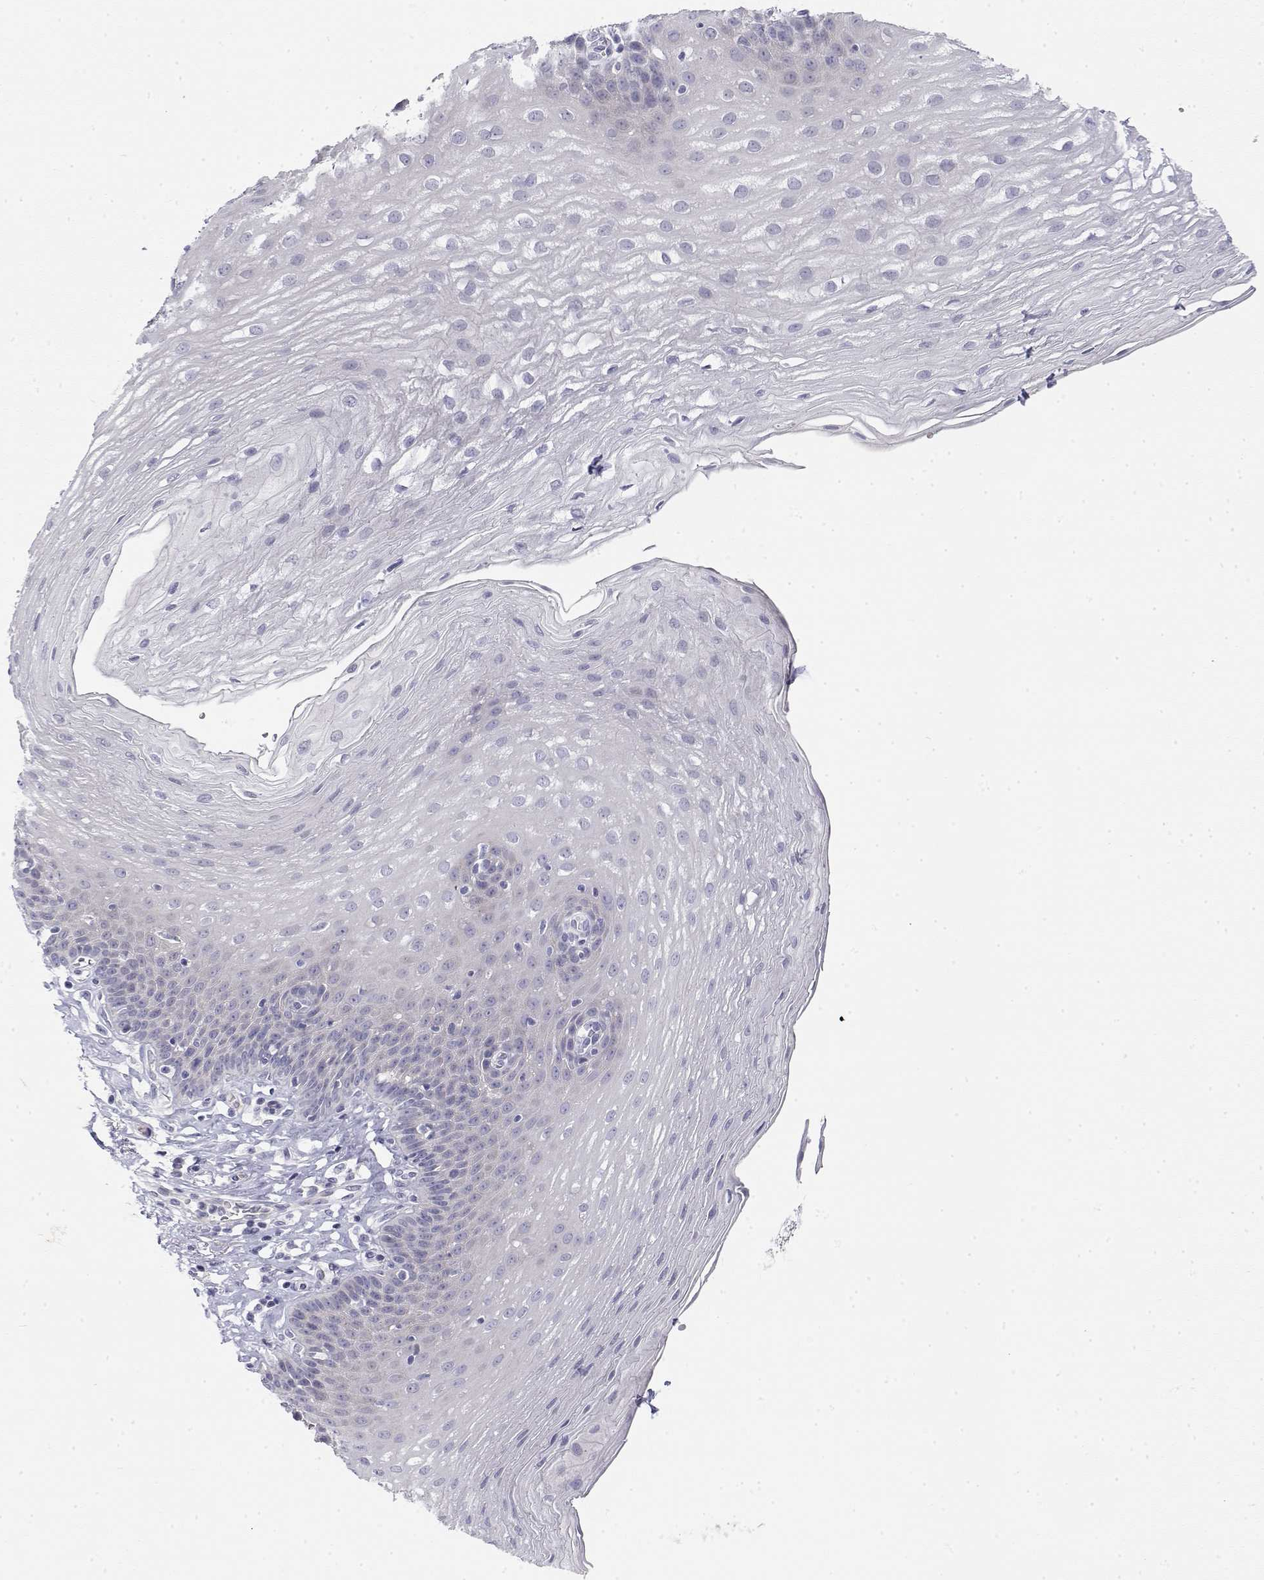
{"staining": {"intensity": "negative", "quantity": "none", "location": "none"}, "tissue": "esophagus", "cell_type": "Squamous epithelial cells", "image_type": "normal", "snomed": [{"axis": "morphology", "description": "Normal tissue, NOS"}, {"axis": "topography", "description": "Esophagus"}], "caption": "Squamous epithelial cells show no significant expression in benign esophagus. (DAB (3,3'-diaminobenzidine) immunohistochemistry (IHC) visualized using brightfield microscopy, high magnification).", "gene": "MISP", "patient": {"sex": "female", "age": 81}}